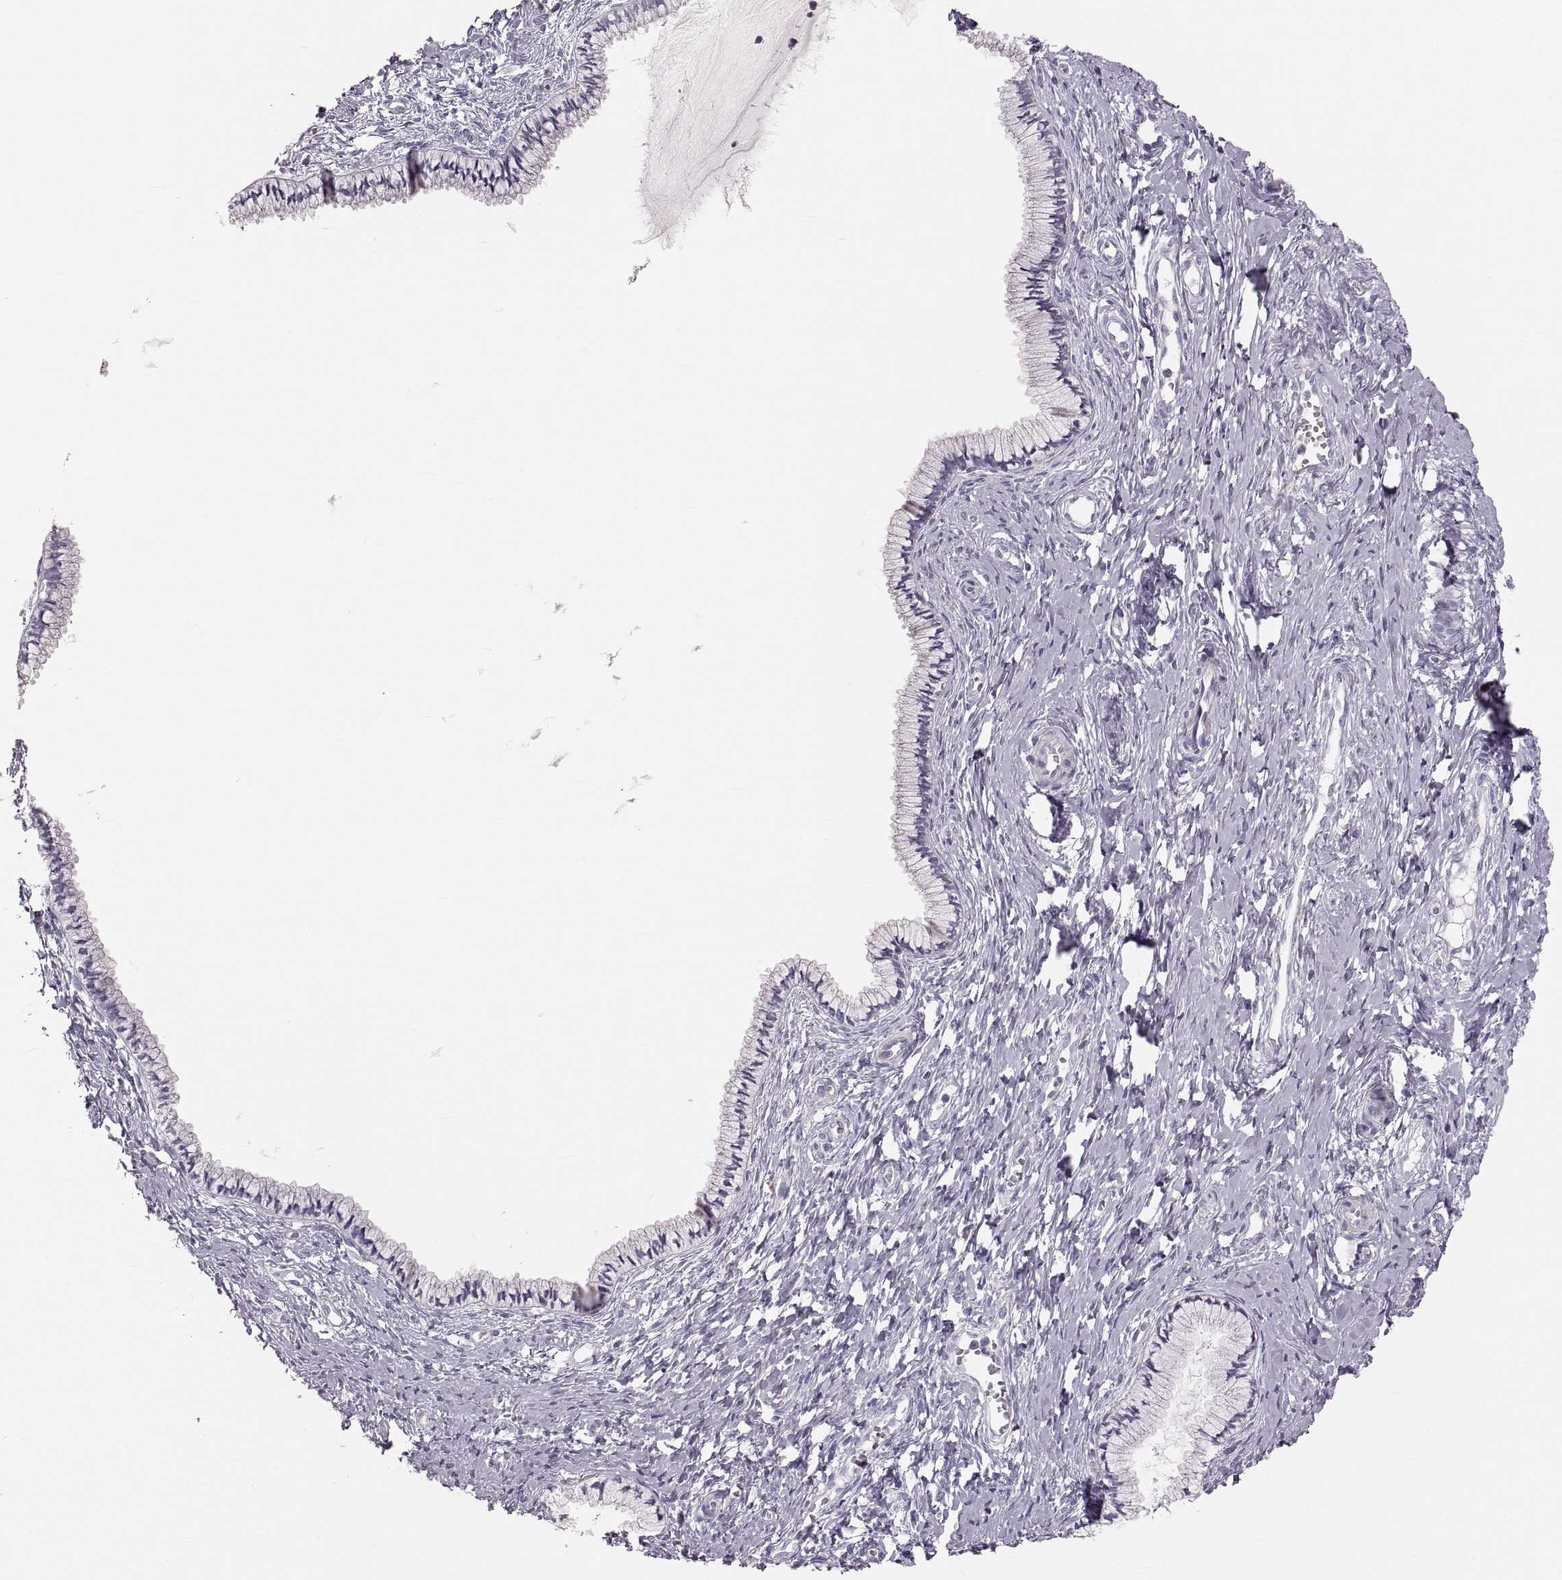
{"staining": {"intensity": "negative", "quantity": "none", "location": "none"}, "tissue": "cervix", "cell_type": "Glandular cells", "image_type": "normal", "snomed": [{"axis": "morphology", "description": "Normal tissue, NOS"}, {"axis": "topography", "description": "Cervix"}], "caption": "Immunohistochemistry histopathology image of benign cervix: cervix stained with DAB demonstrates no significant protein positivity in glandular cells. (IHC, brightfield microscopy, high magnification).", "gene": "RUNDC3A", "patient": {"sex": "female", "age": 40}}